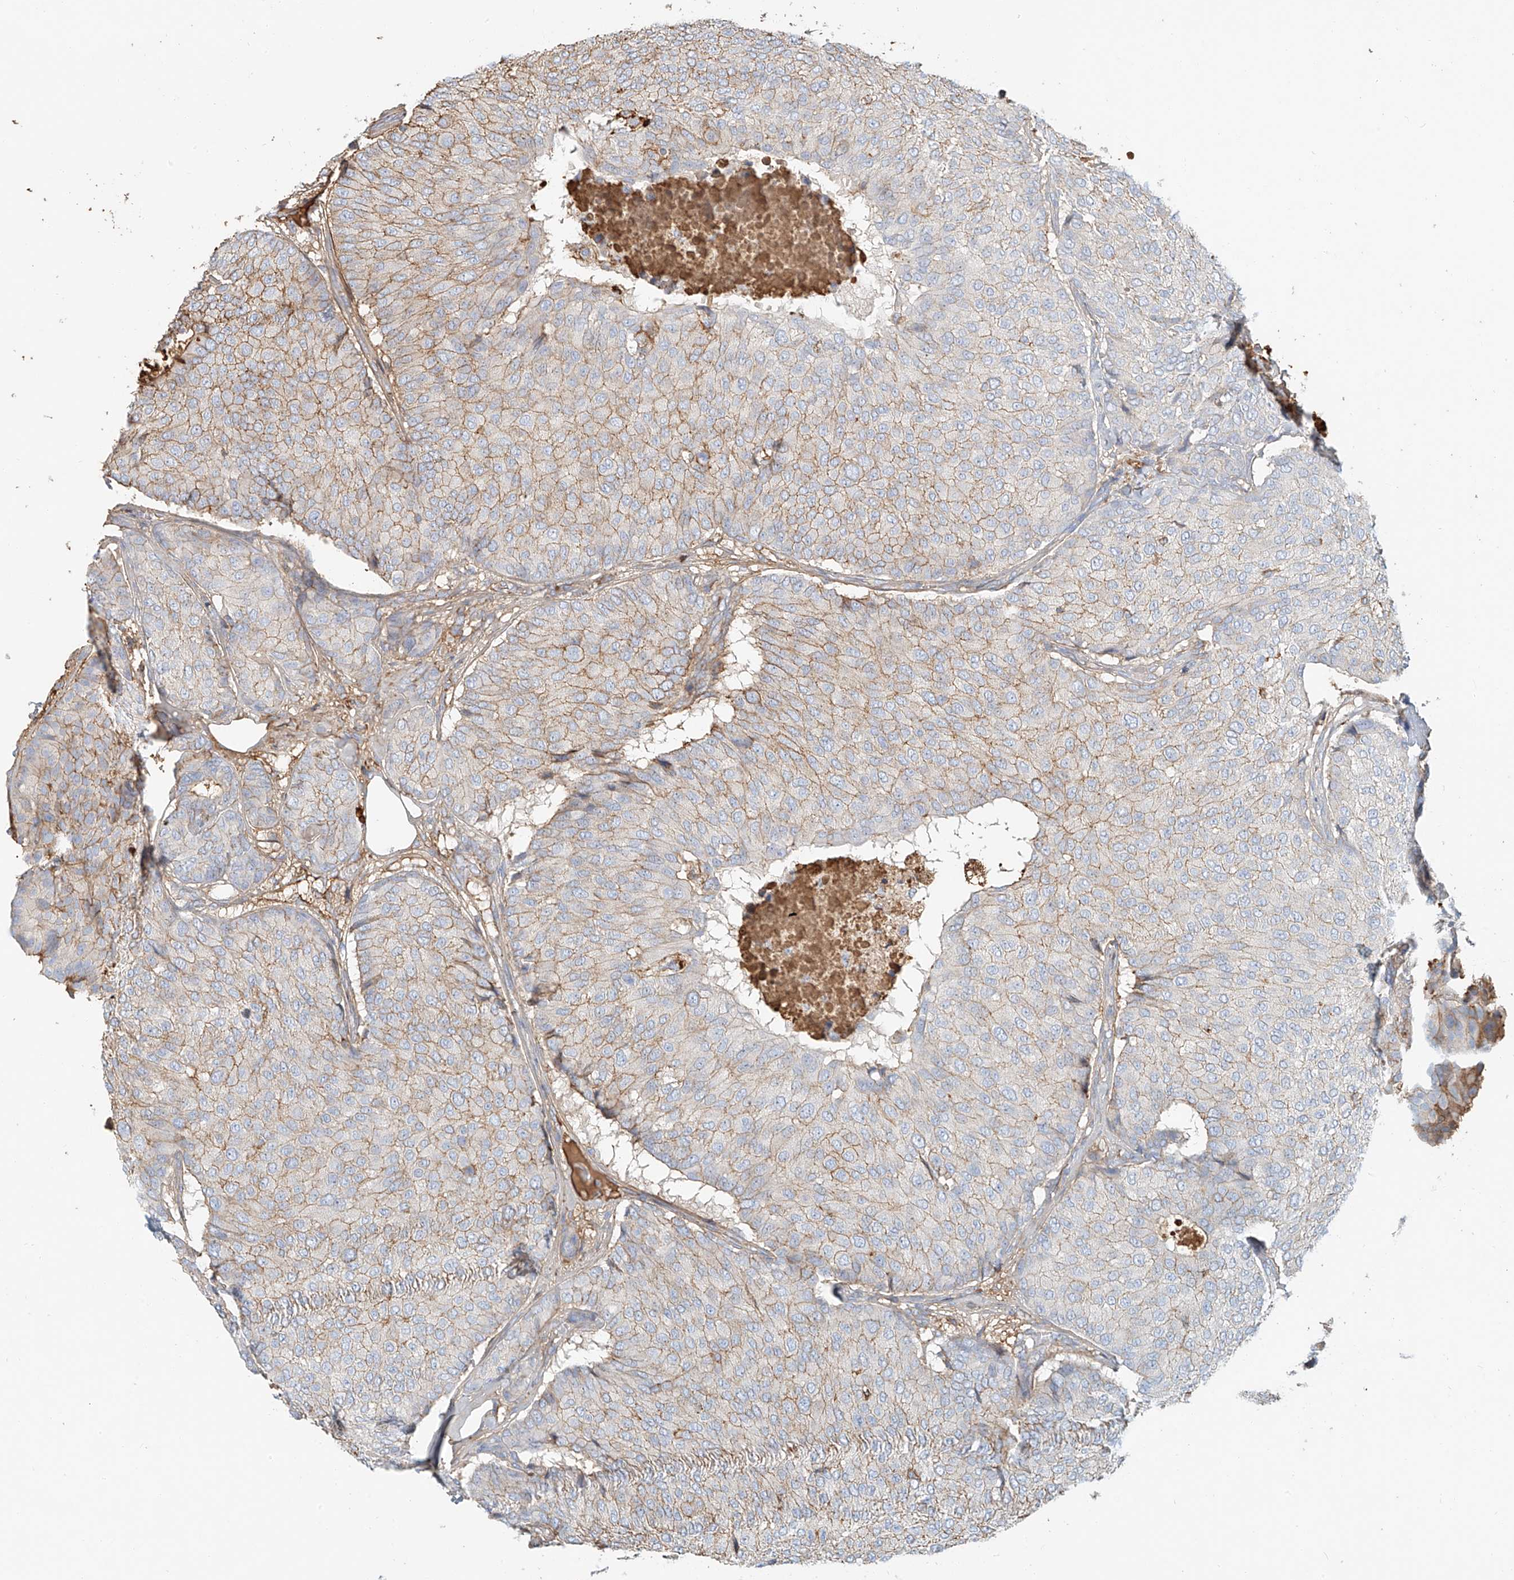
{"staining": {"intensity": "weak", "quantity": ">75%", "location": "cytoplasmic/membranous"}, "tissue": "breast cancer", "cell_type": "Tumor cells", "image_type": "cancer", "snomed": [{"axis": "morphology", "description": "Duct carcinoma"}, {"axis": "topography", "description": "Breast"}], "caption": "High-power microscopy captured an immunohistochemistry photomicrograph of infiltrating ductal carcinoma (breast), revealing weak cytoplasmic/membranous staining in approximately >75% of tumor cells. (Brightfield microscopy of DAB IHC at high magnification).", "gene": "ZFP30", "patient": {"sex": "female", "age": 75}}